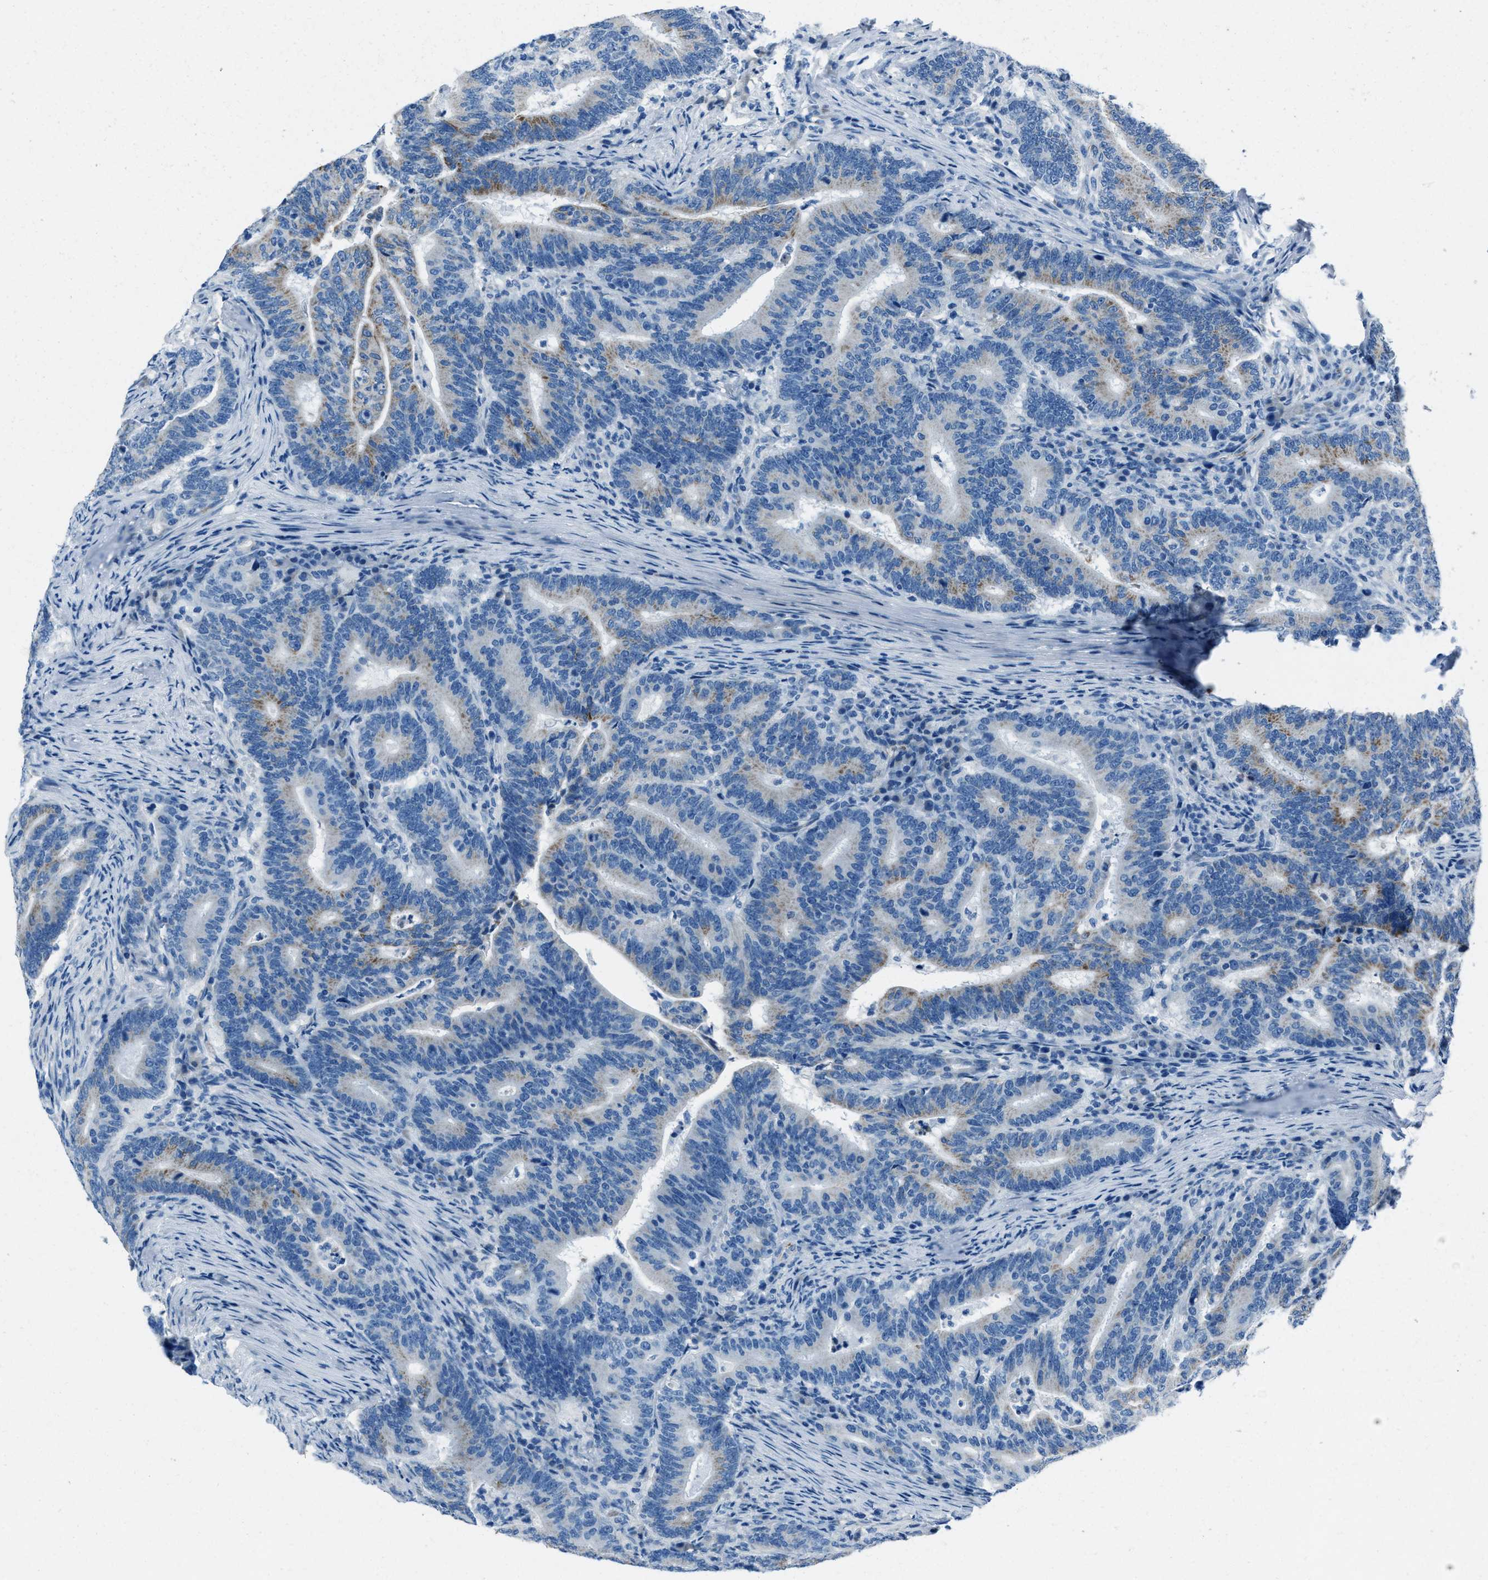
{"staining": {"intensity": "moderate", "quantity": "<25%", "location": "cytoplasmic/membranous"}, "tissue": "colorectal cancer", "cell_type": "Tumor cells", "image_type": "cancer", "snomed": [{"axis": "morphology", "description": "Adenocarcinoma, NOS"}, {"axis": "topography", "description": "Colon"}], "caption": "IHC (DAB) staining of colorectal cancer (adenocarcinoma) displays moderate cytoplasmic/membranous protein staining in approximately <25% of tumor cells.", "gene": "AMACR", "patient": {"sex": "female", "age": 66}}